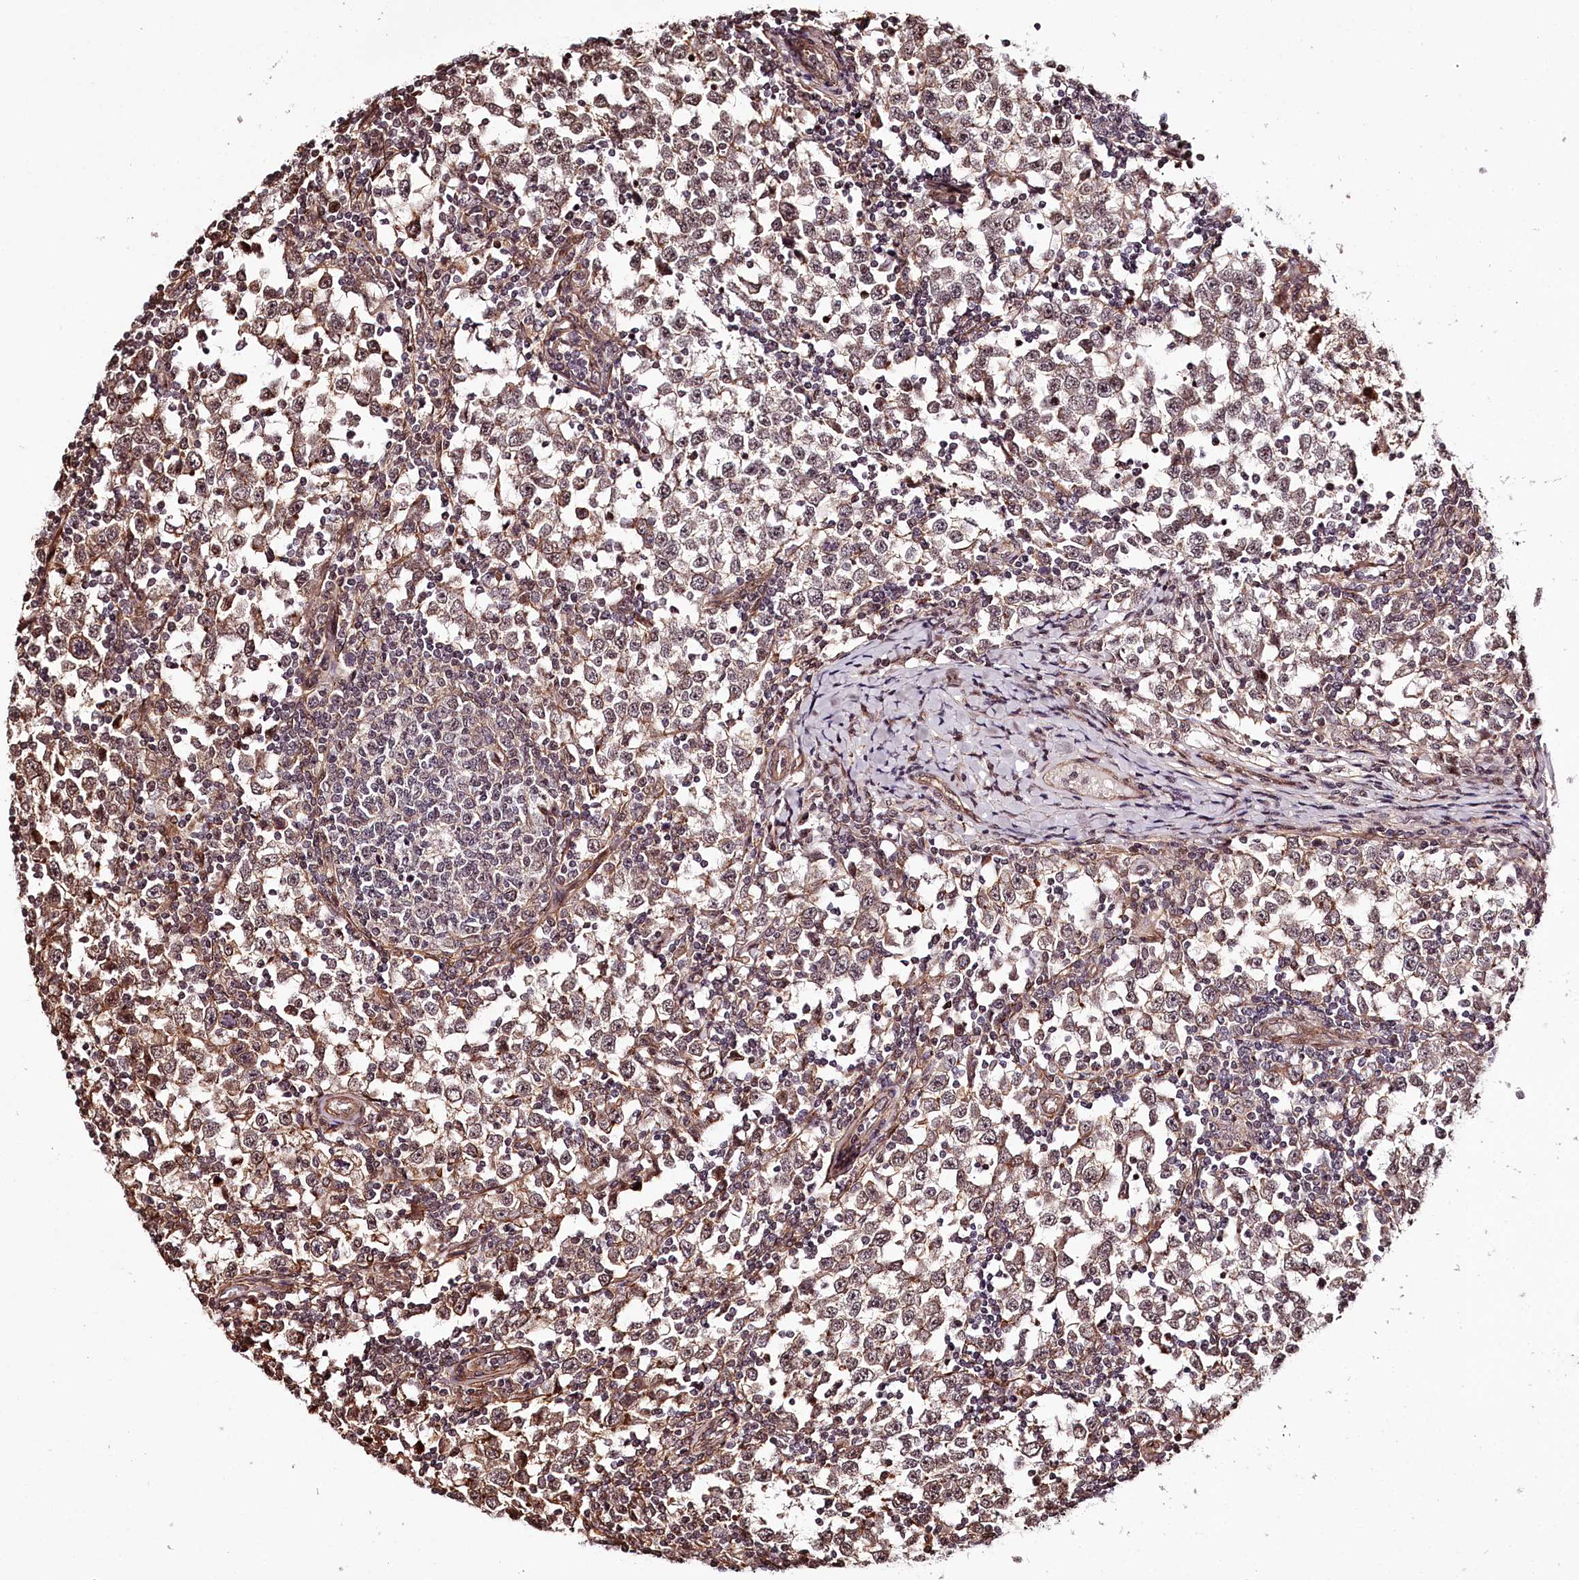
{"staining": {"intensity": "moderate", "quantity": ">75%", "location": "cytoplasmic/membranous"}, "tissue": "testis cancer", "cell_type": "Tumor cells", "image_type": "cancer", "snomed": [{"axis": "morphology", "description": "Seminoma, NOS"}, {"axis": "topography", "description": "Testis"}], "caption": "This image reveals testis cancer (seminoma) stained with immunohistochemistry (IHC) to label a protein in brown. The cytoplasmic/membranous of tumor cells show moderate positivity for the protein. Nuclei are counter-stained blue.", "gene": "TTC33", "patient": {"sex": "male", "age": 65}}